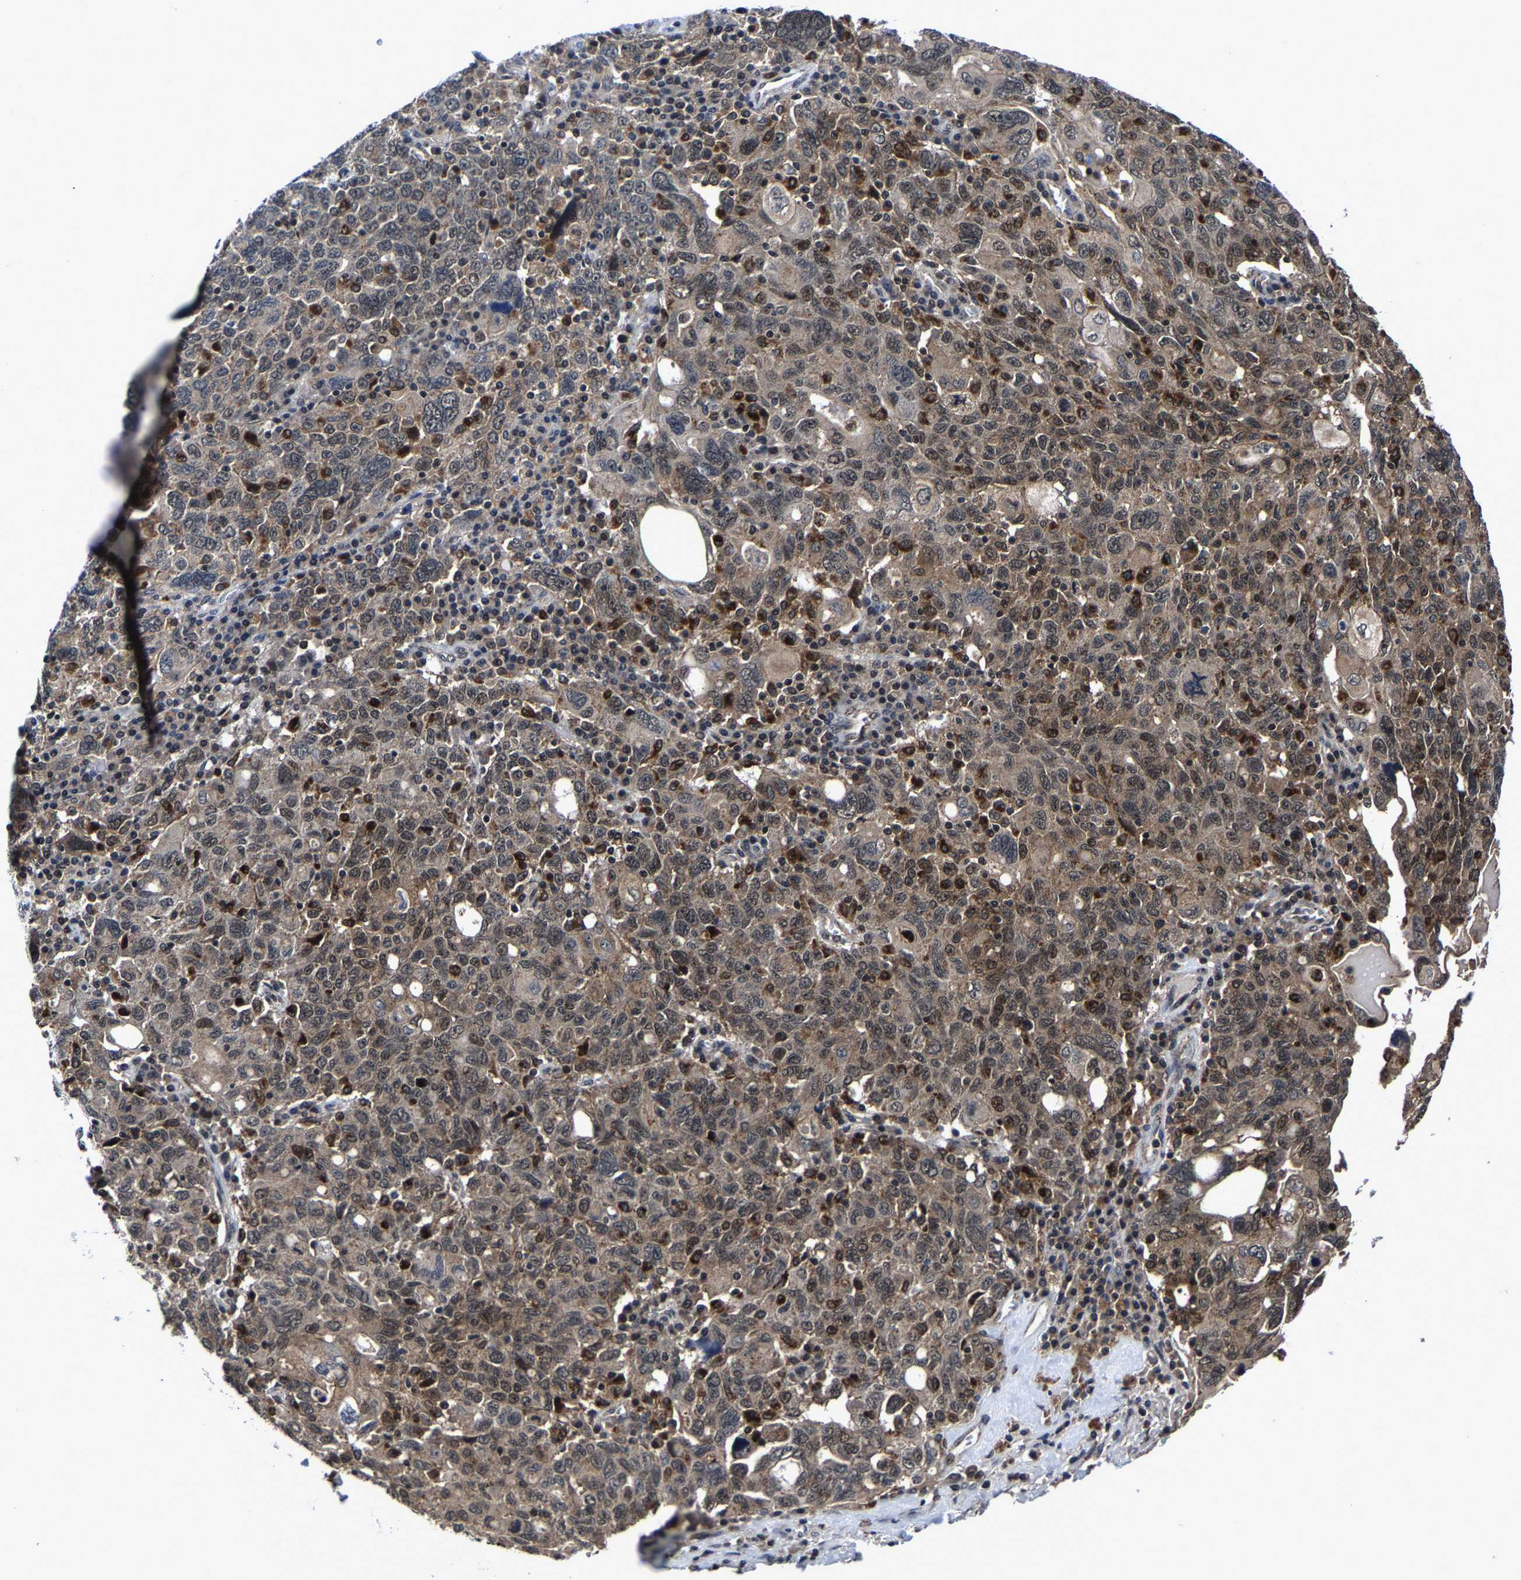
{"staining": {"intensity": "weak", "quantity": ">75%", "location": "cytoplasmic/membranous,nuclear"}, "tissue": "ovarian cancer", "cell_type": "Tumor cells", "image_type": "cancer", "snomed": [{"axis": "morphology", "description": "Carcinoma, endometroid"}, {"axis": "topography", "description": "Ovary"}], "caption": "A brown stain shows weak cytoplasmic/membranous and nuclear positivity of a protein in human ovarian cancer tumor cells.", "gene": "ZCCHC7", "patient": {"sex": "female", "age": 62}}